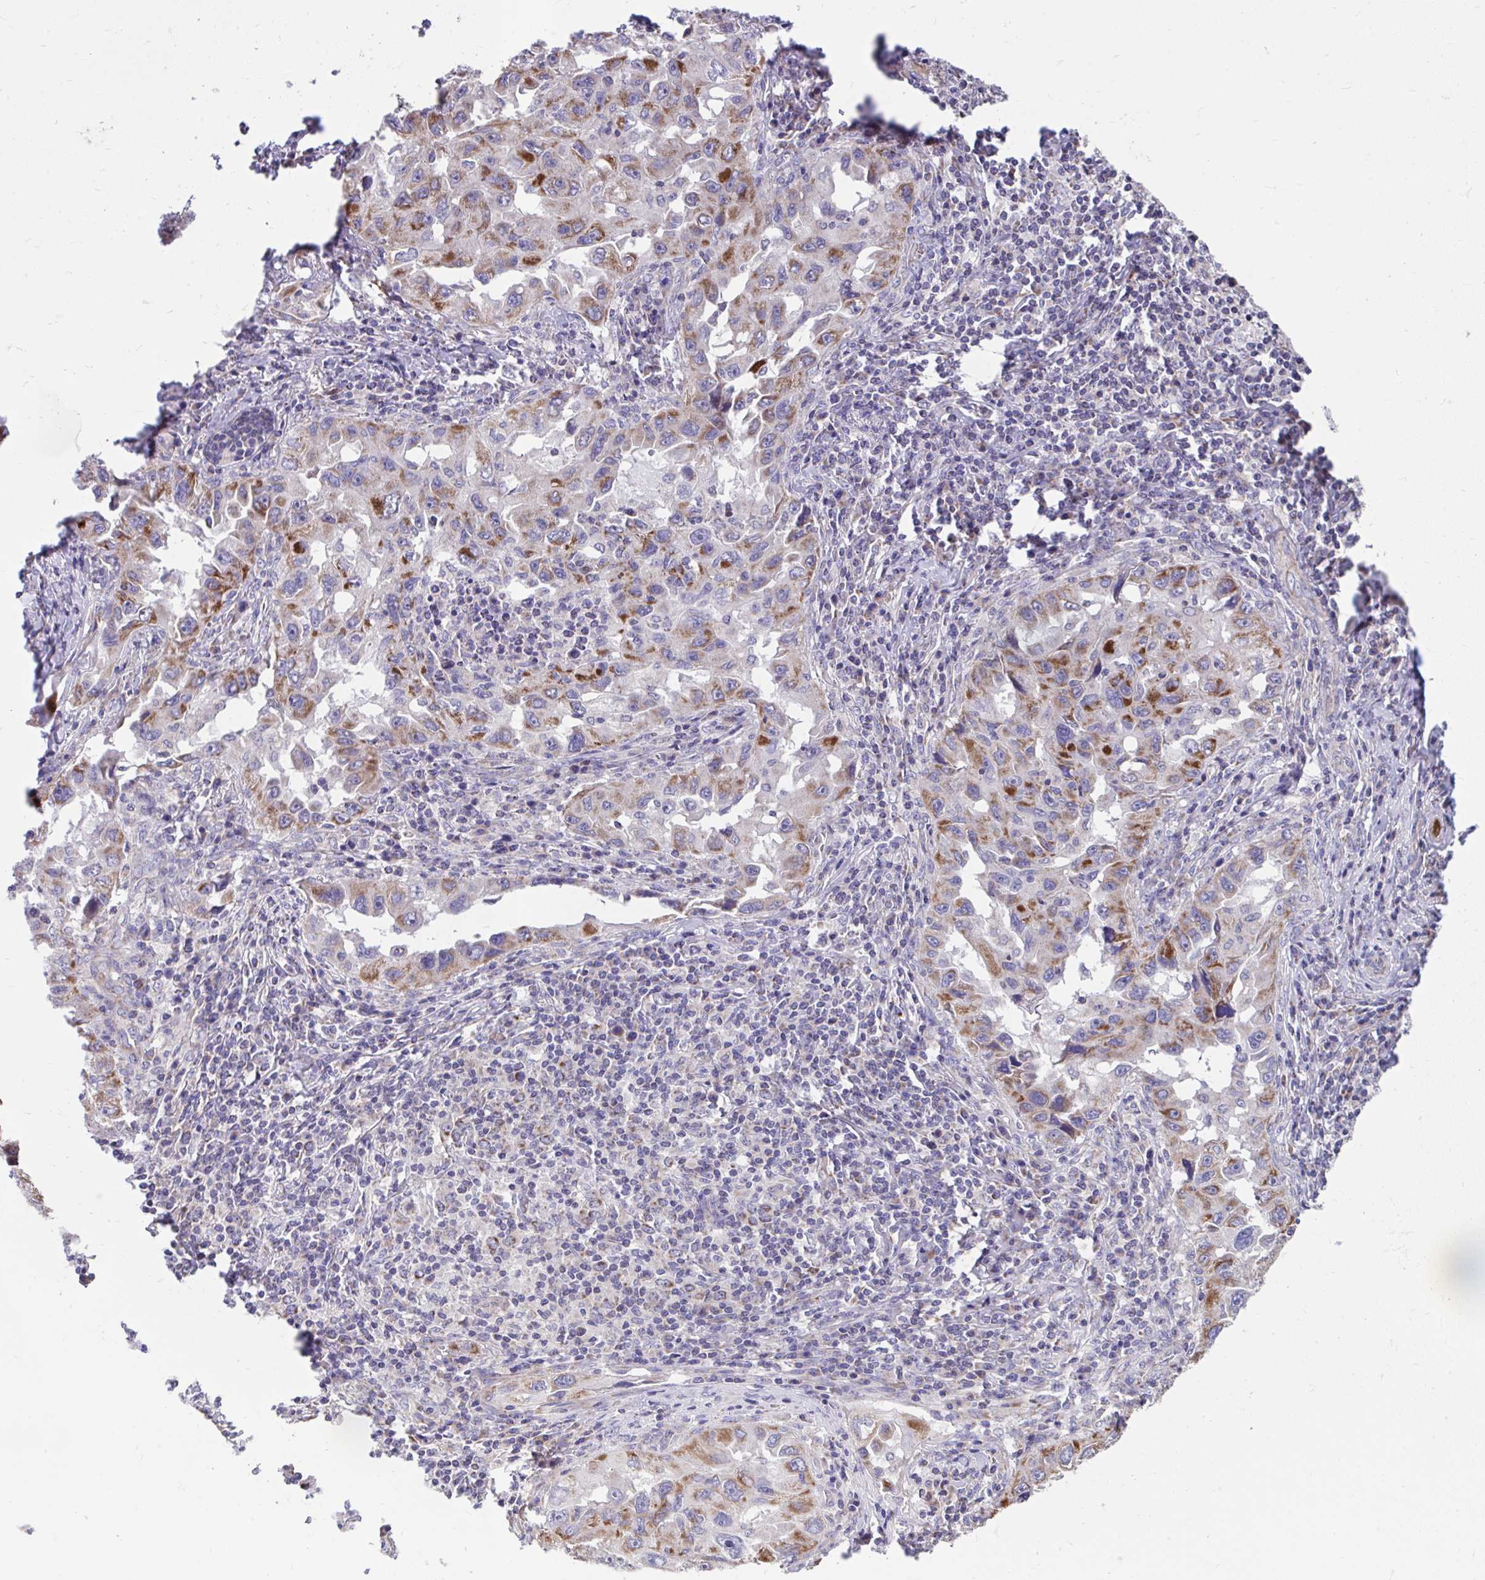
{"staining": {"intensity": "moderate", "quantity": "25%-75%", "location": "cytoplasmic/membranous"}, "tissue": "lung cancer", "cell_type": "Tumor cells", "image_type": "cancer", "snomed": [{"axis": "morphology", "description": "Adenocarcinoma, NOS"}, {"axis": "topography", "description": "Lung"}], "caption": "IHC histopathology image of human lung adenocarcinoma stained for a protein (brown), which shows medium levels of moderate cytoplasmic/membranous expression in approximately 25%-75% of tumor cells.", "gene": "LINGO4", "patient": {"sex": "female", "age": 73}}